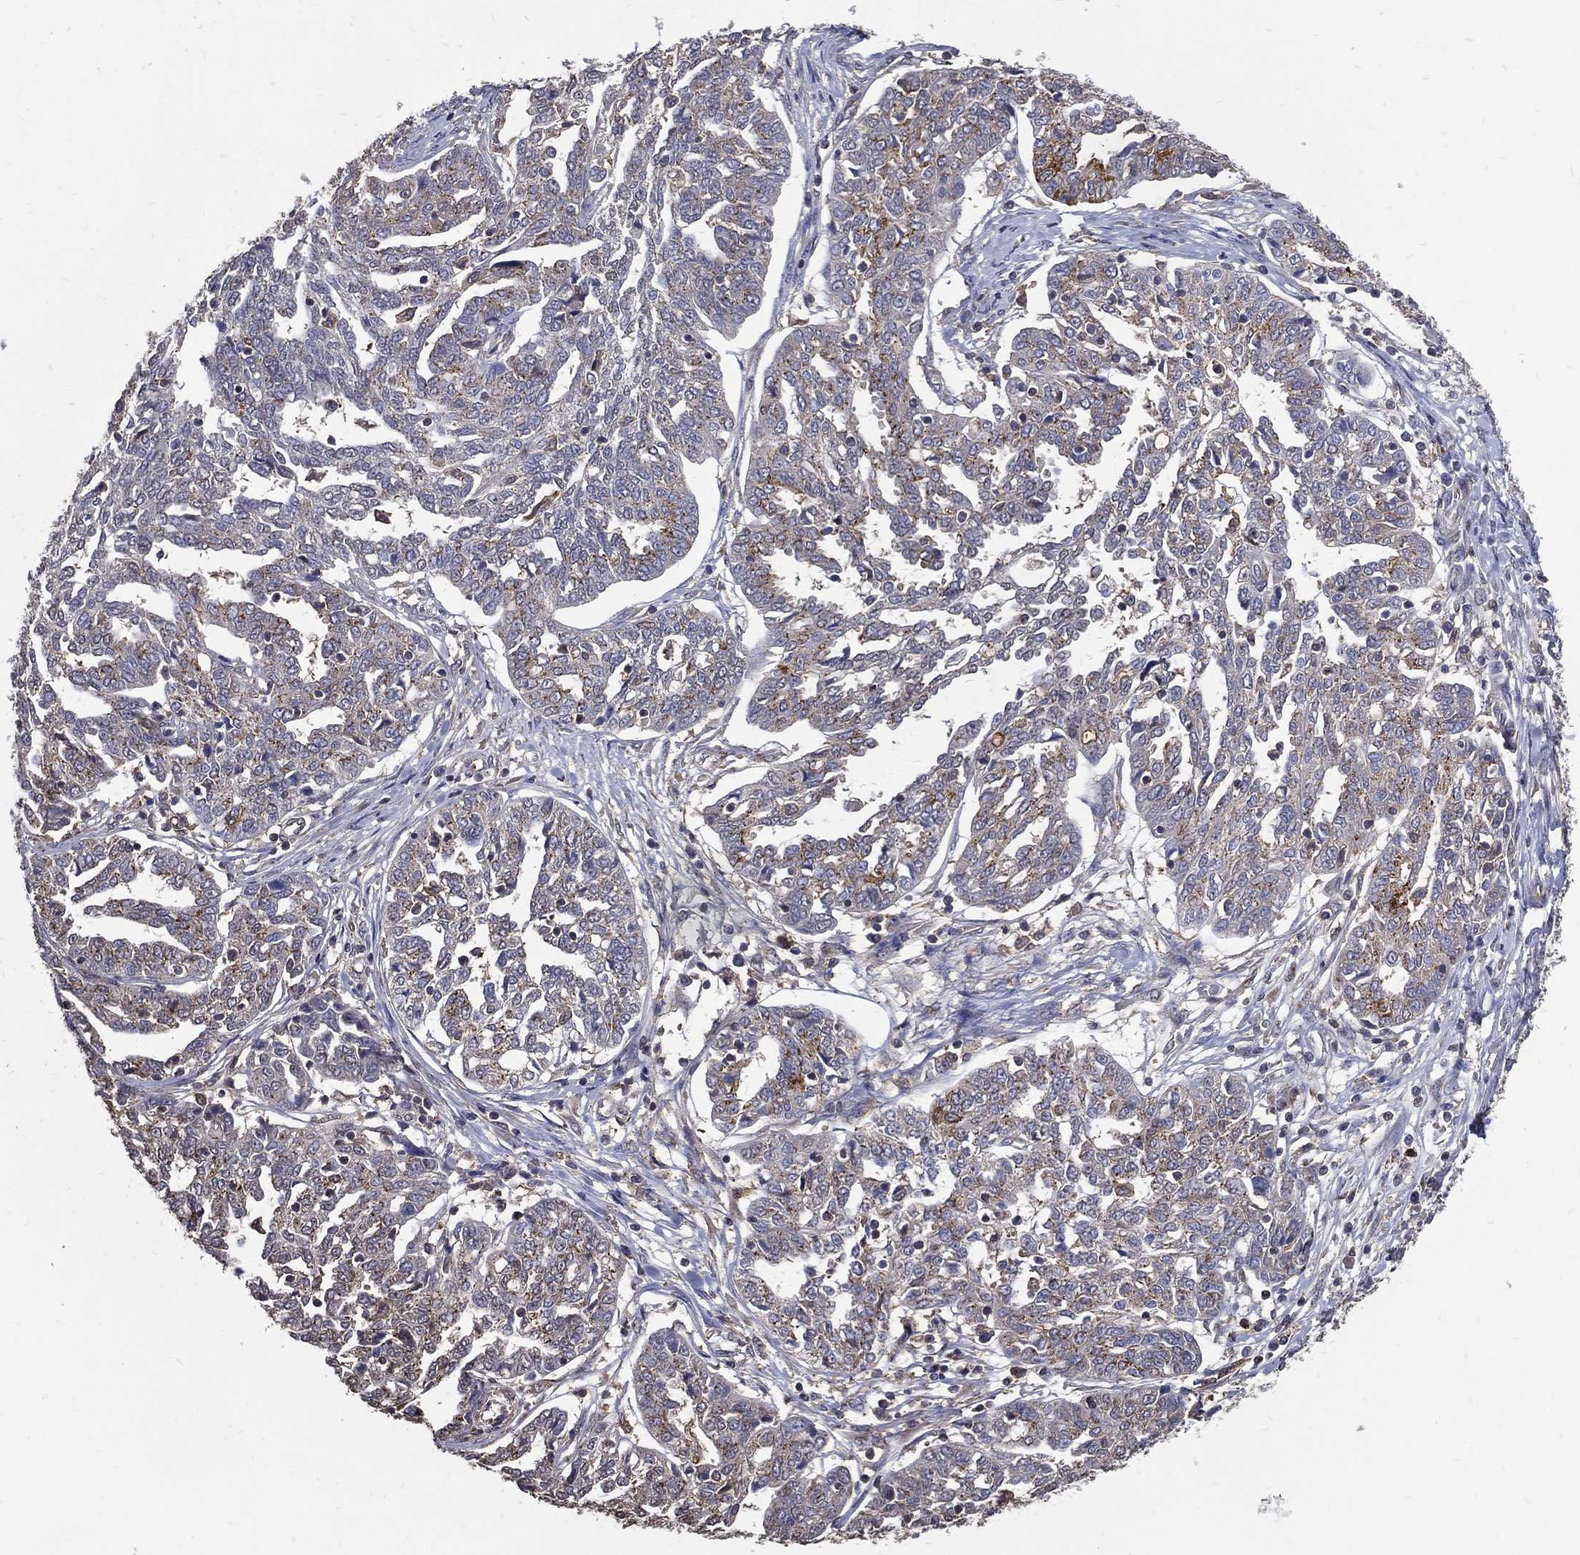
{"staining": {"intensity": "moderate", "quantity": "<25%", "location": "cytoplasmic/membranous"}, "tissue": "ovarian cancer", "cell_type": "Tumor cells", "image_type": "cancer", "snomed": [{"axis": "morphology", "description": "Cystadenocarcinoma, serous, NOS"}, {"axis": "topography", "description": "Ovary"}], "caption": "Protein staining of ovarian cancer tissue reveals moderate cytoplasmic/membranous positivity in approximately <25% of tumor cells. The protein is shown in brown color, while the nuclei are stained blue.", "gene": "GPR183", "patient": {"sex": "female", "age": 67}}